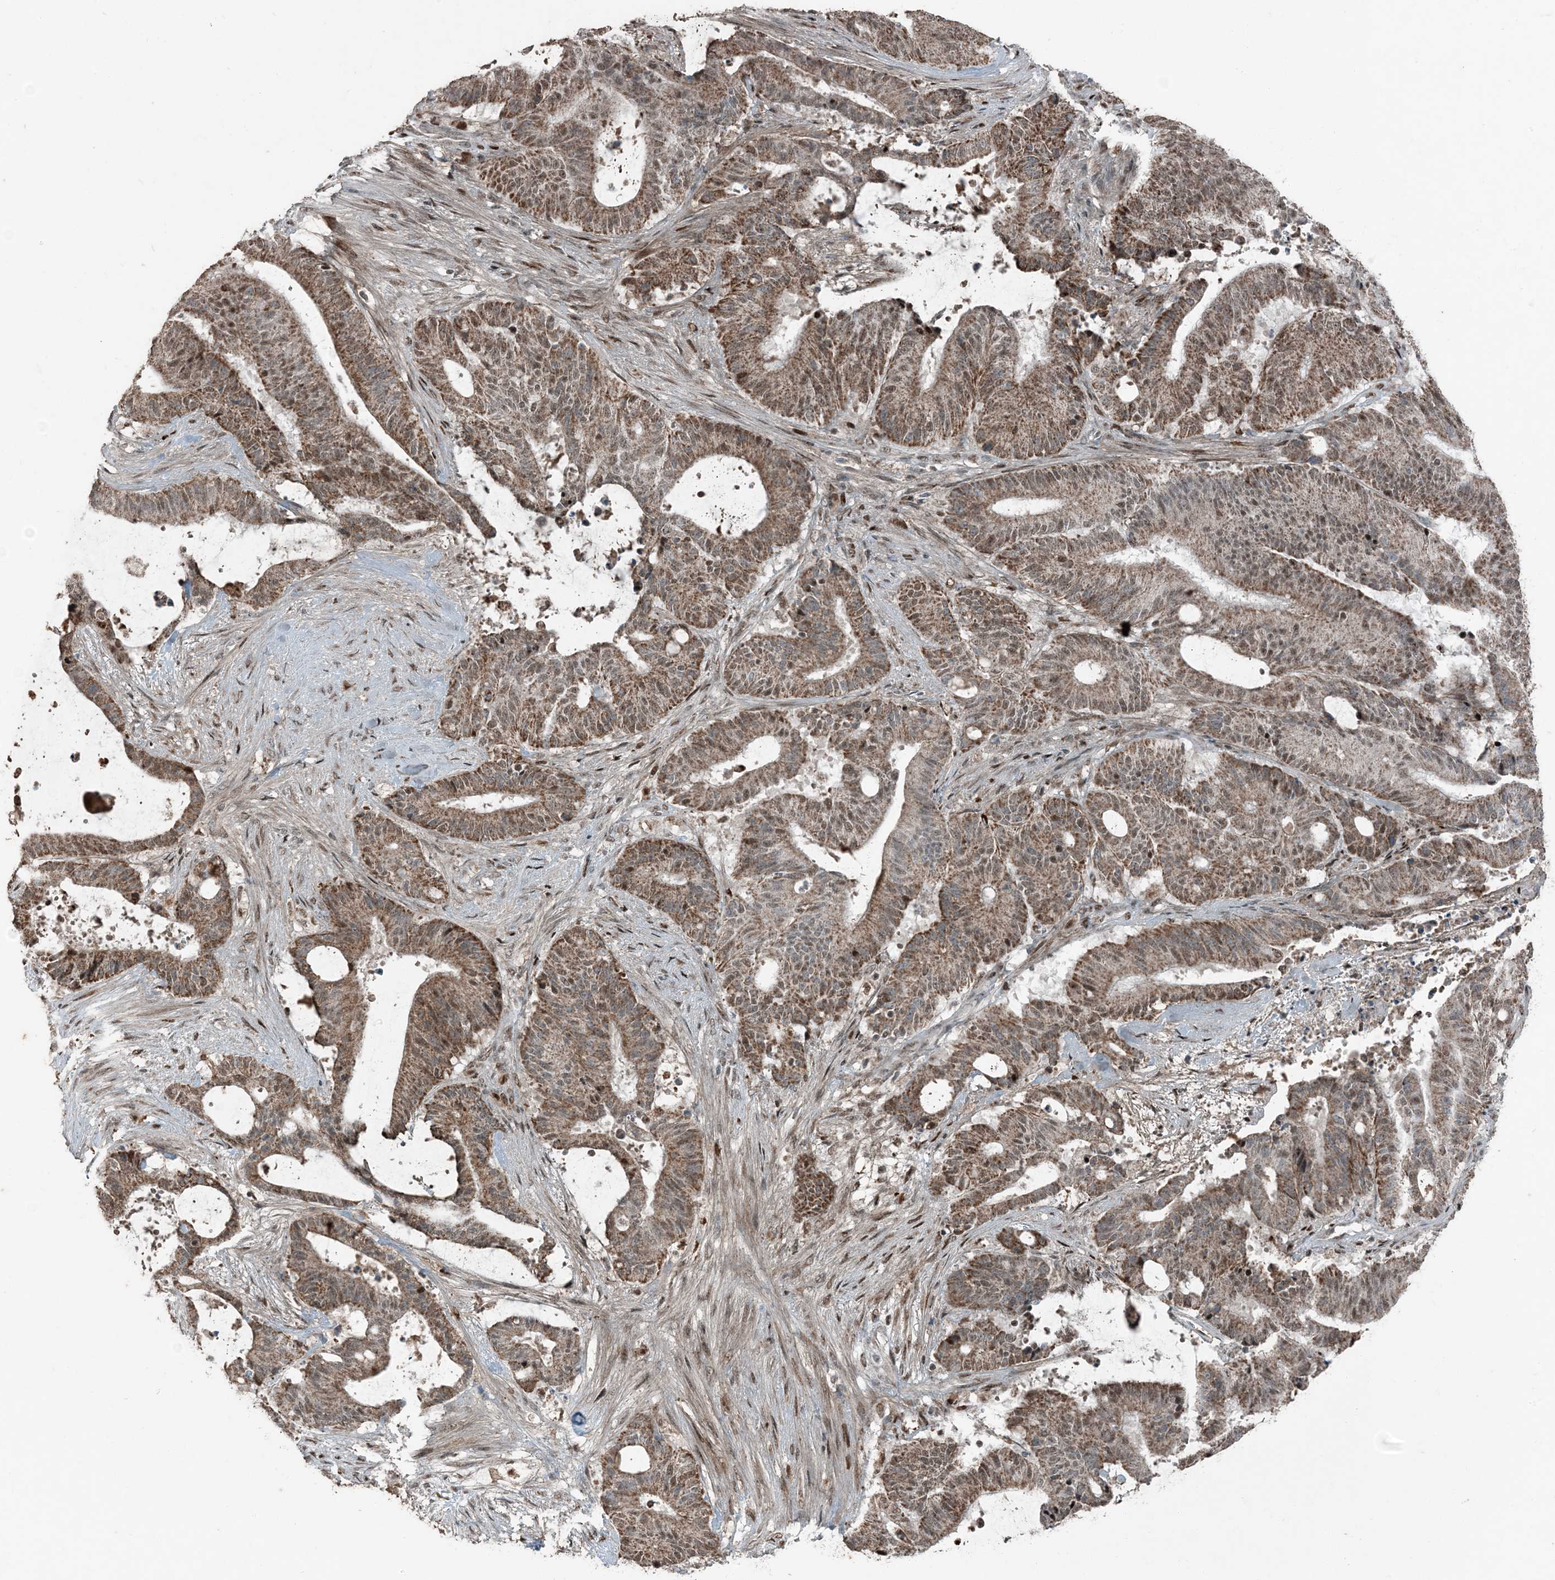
{"staining": {"intensity": "moderate", "quantity": ">75%", "location": "cytoplasmic/membranous,nuclear"}, "tissue": "liver cancer", "cell_type": "Tumor cells", "image_type": "cancer", "snomed": [{"axis": "morphology", "description": "Normal tissue, NOS"}, {"axis": "morphology", "description": "Cholangiocarcinoma"}, {"axis": "topography", "description": "Liver"}, {"axis": "topography", "description": "Peripheral nerve tissue"}], "caption": "Cholangiocarcinoma (liver) stained for a protein (brown) displays moderate cytoplasmic/membranous and nuclear positive expression in about >75% of tumor cells.", "gene": "TADA2B", "patient": {"sex": "female", "age": 73}}